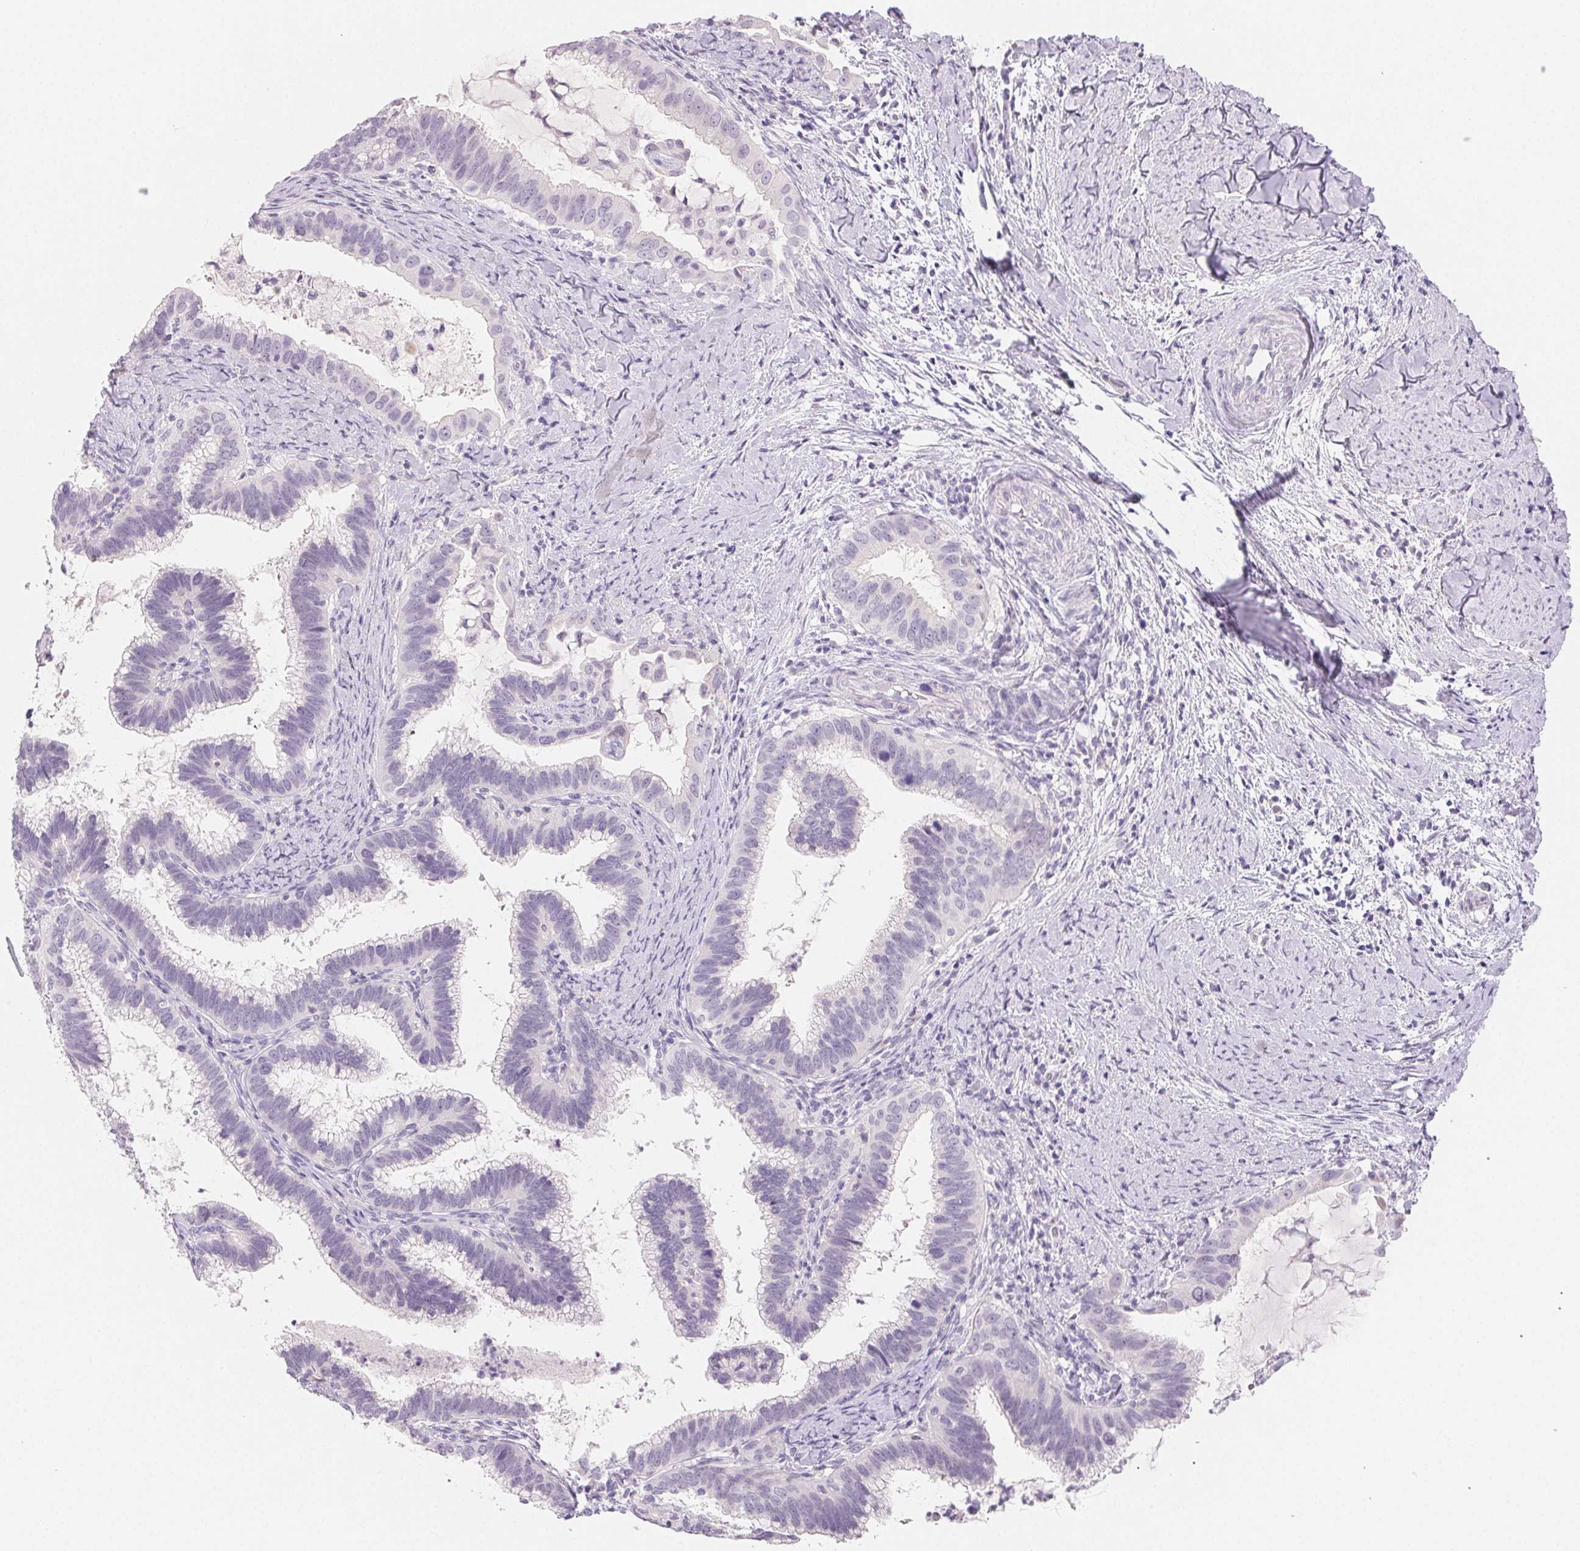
{"staining": {"intensity": "negative", "quantity": "none", "location": "none"}, "tissue": "cervical cancer", "cell_type": "Tumor cells", "image_type": "cancer", "snomed": [{"axis": "morphology", "description": "Adenocarcinoma, NOS"}, {"axis": "topography", "description": "Cervix"}], "caption": "Tumor cells show no significant protein expression in cervical cancer.", "gene": "BPIFB2", "patient": {"sex": "female", "age": 61}}